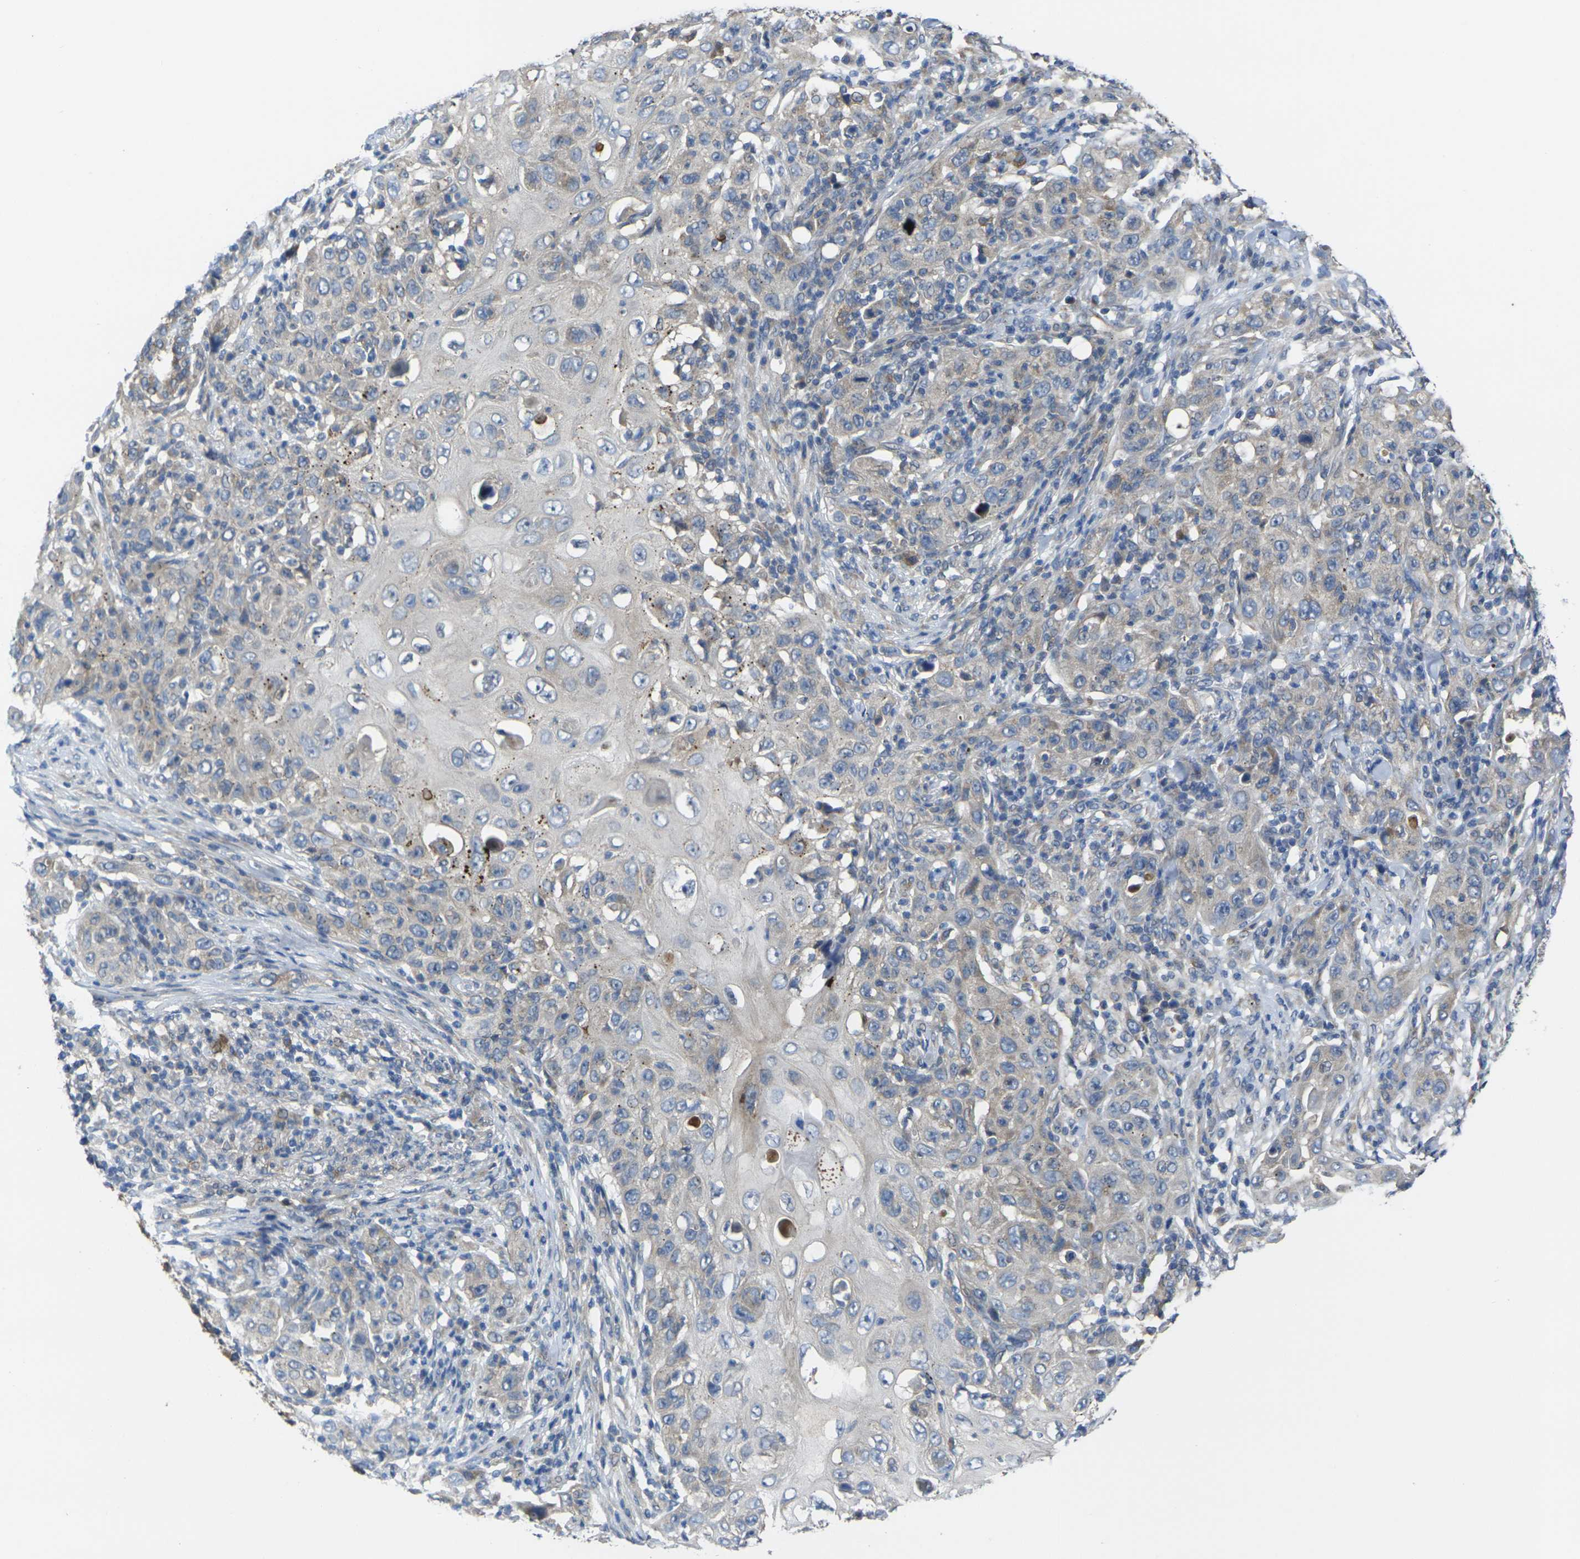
{"staining": {"intensity": "weak", "quantity": ">75%", "location": "cytoplasmic/membranous"}, "tissue": "skin cancer", "cell_type": "Tumor cells", "image_type": "cancer", "snomed": [{"axis": "morphology", "description": "Squamous cell carcinoma, NOS"}, {"axis": "topography", "description": "Skin"}], "caption": "Protein expression analysis of human skin squamous cell carcinoma reveals weak cytoplasmic/membranous positivity in approximately >75% of tumor cells.", "gene": "GNA12", "patient": {"sex": "female", "age": 88}}